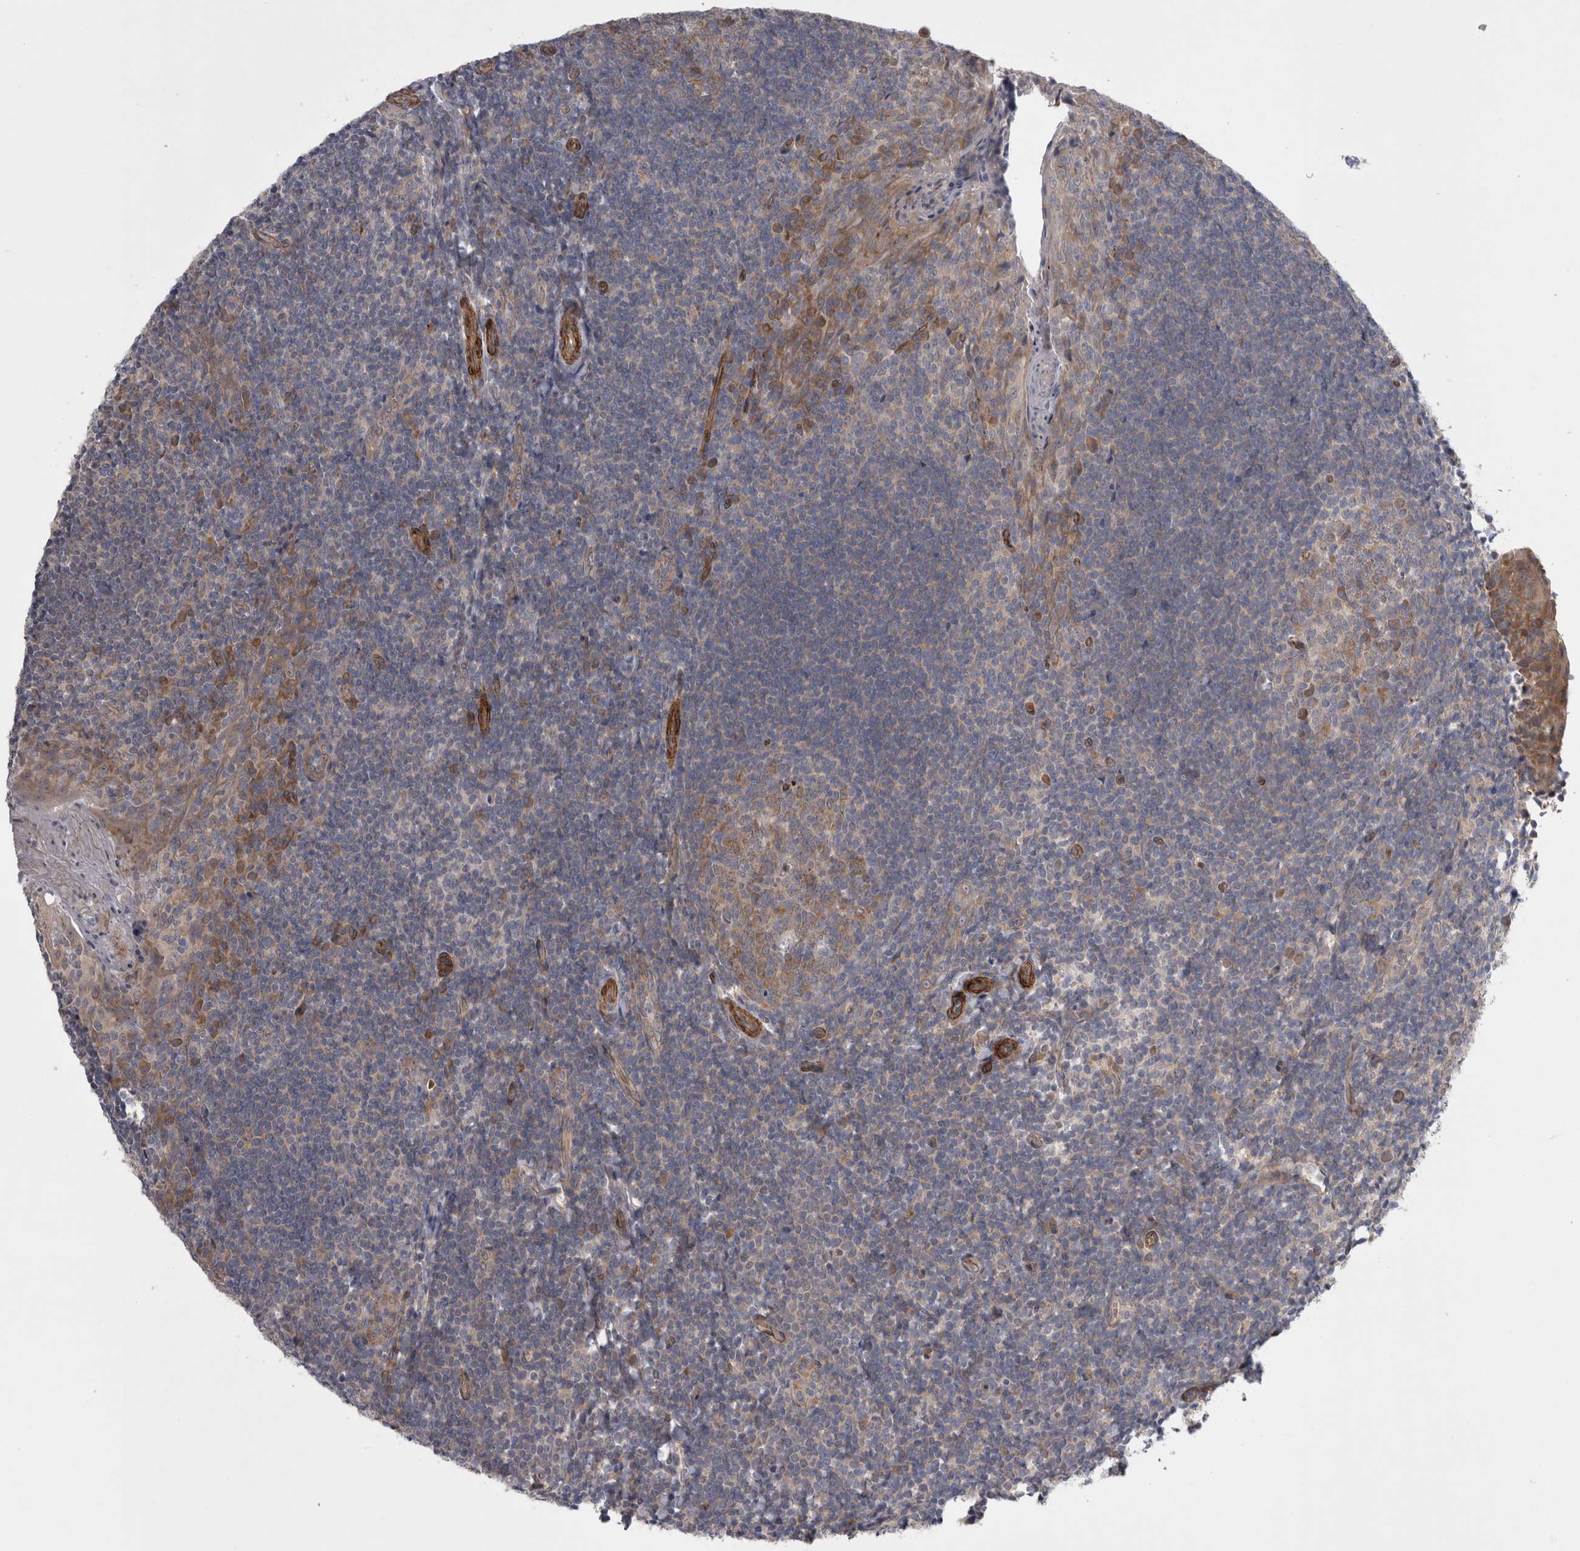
{"staining": {"intensity": "moderate", "quantity": "25%-75%", "location": "cytoplasmic/membranous"}, "tissue": "tonsil", "cell_type": "Germinal center cells", "image_type": "normal", "snomed": [{"axis": "morphology", "description": "Normal tissue, NOS"}, {"axis": "topography", "description": "Tonsil"}], "caption": "A brown stain labels moderate cytoplasmic/membranous positivity of a protein in germinal center cells of unremarkable human tonsil.", "gene": "DDX6", "patient": {"sex": "male", "age": 27}}